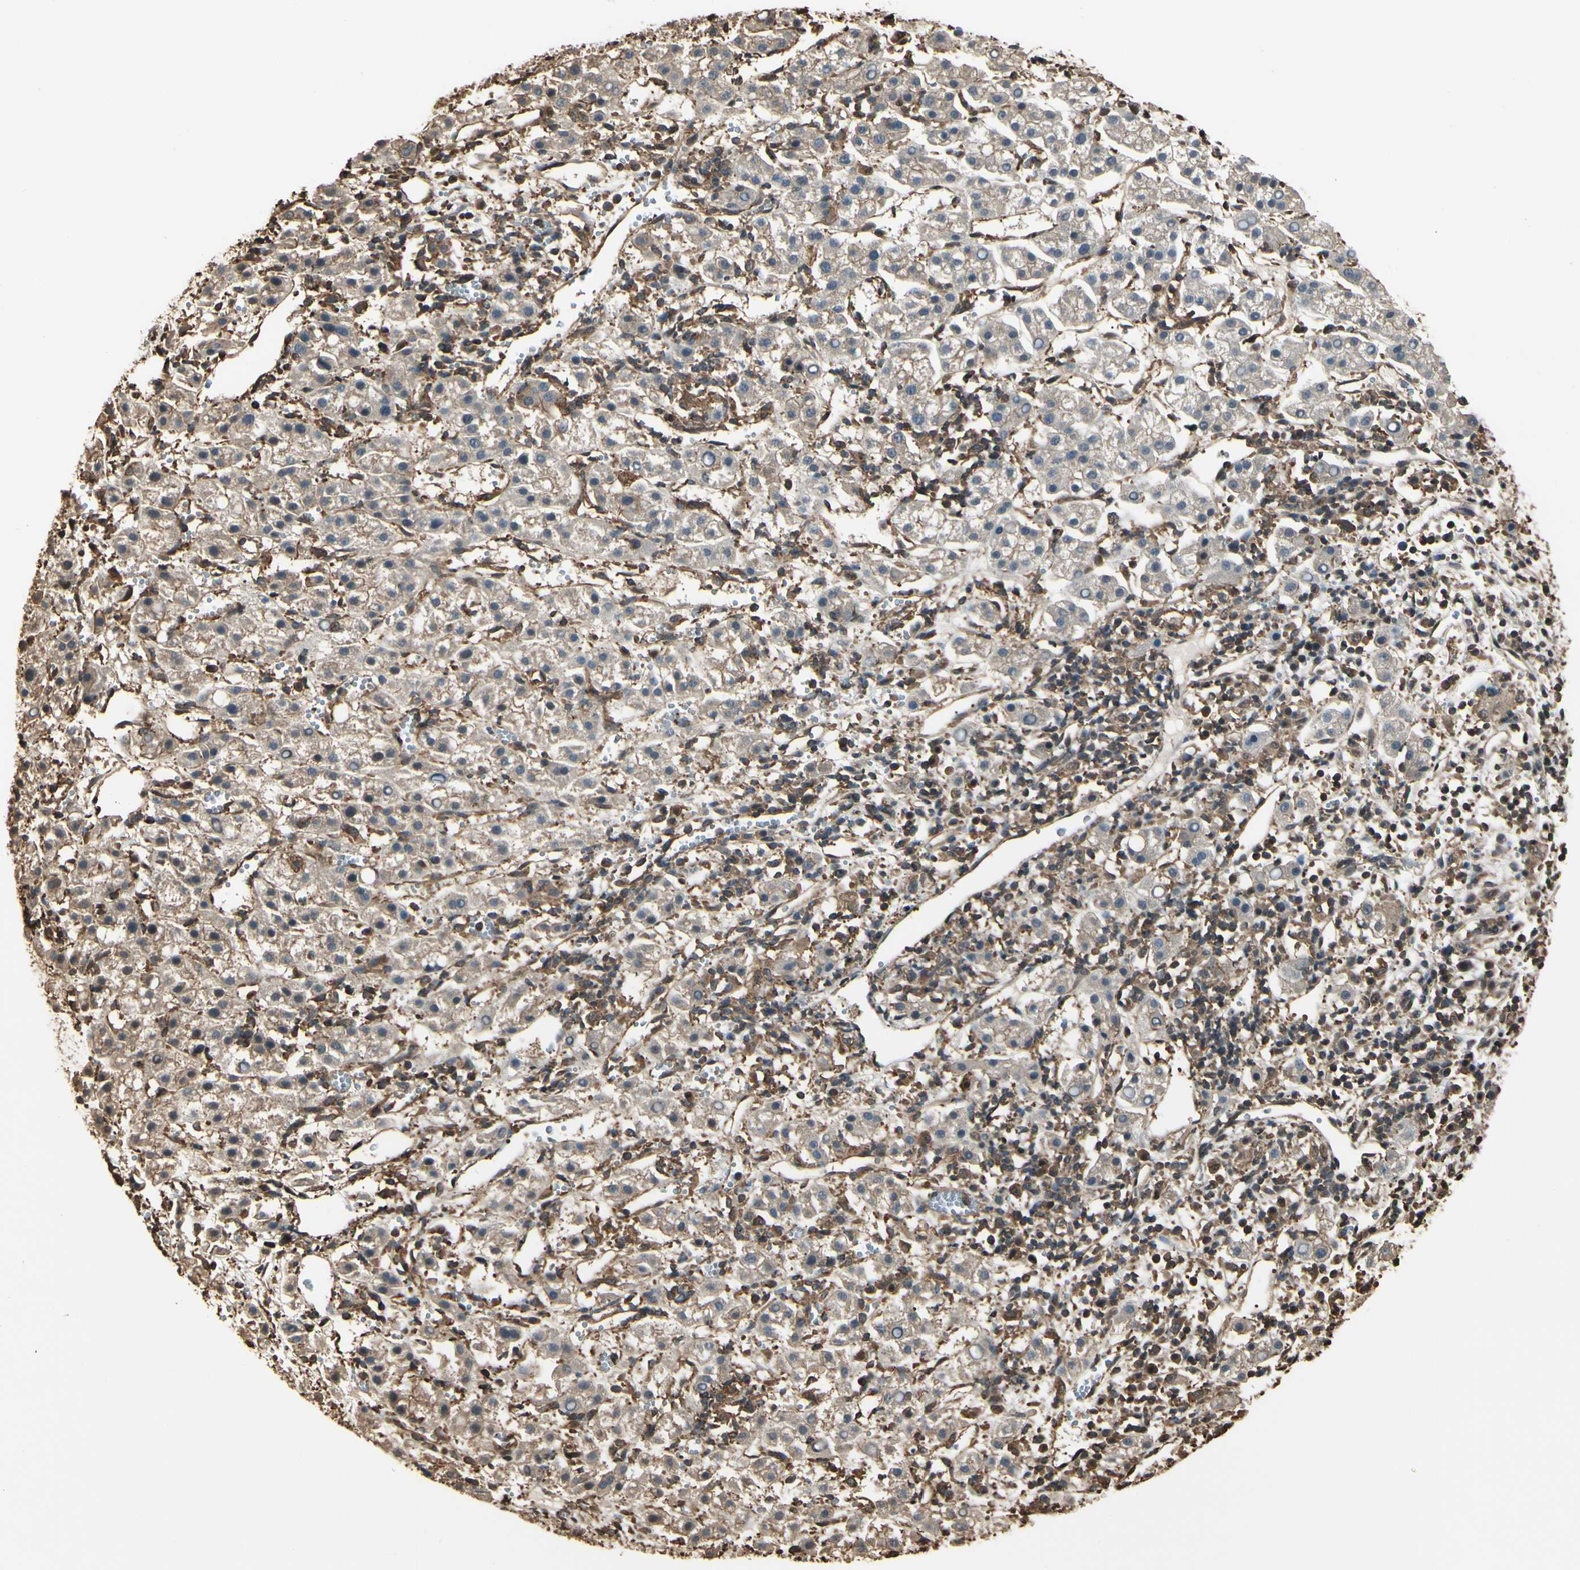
{"staining": {"intensity": "negative", "quantity": "none", "location": "none"}, "tissue": "liver cancer", "cell_type": "Tumor cells", "image_type": "cancer", "snomed": [{"axis": "morphology", "description": "Carcinoma, Hepatocellular, NOS"}, {"axis": "topography", "description": "Liver"}], "caption": "This is a micrograph of IHC staining of liver cancer (hepatocellular carcinoma), which shows no staining in tumor cells.", "gene": "YWHAE", "patient": {"sex": "female", "age": 58}}